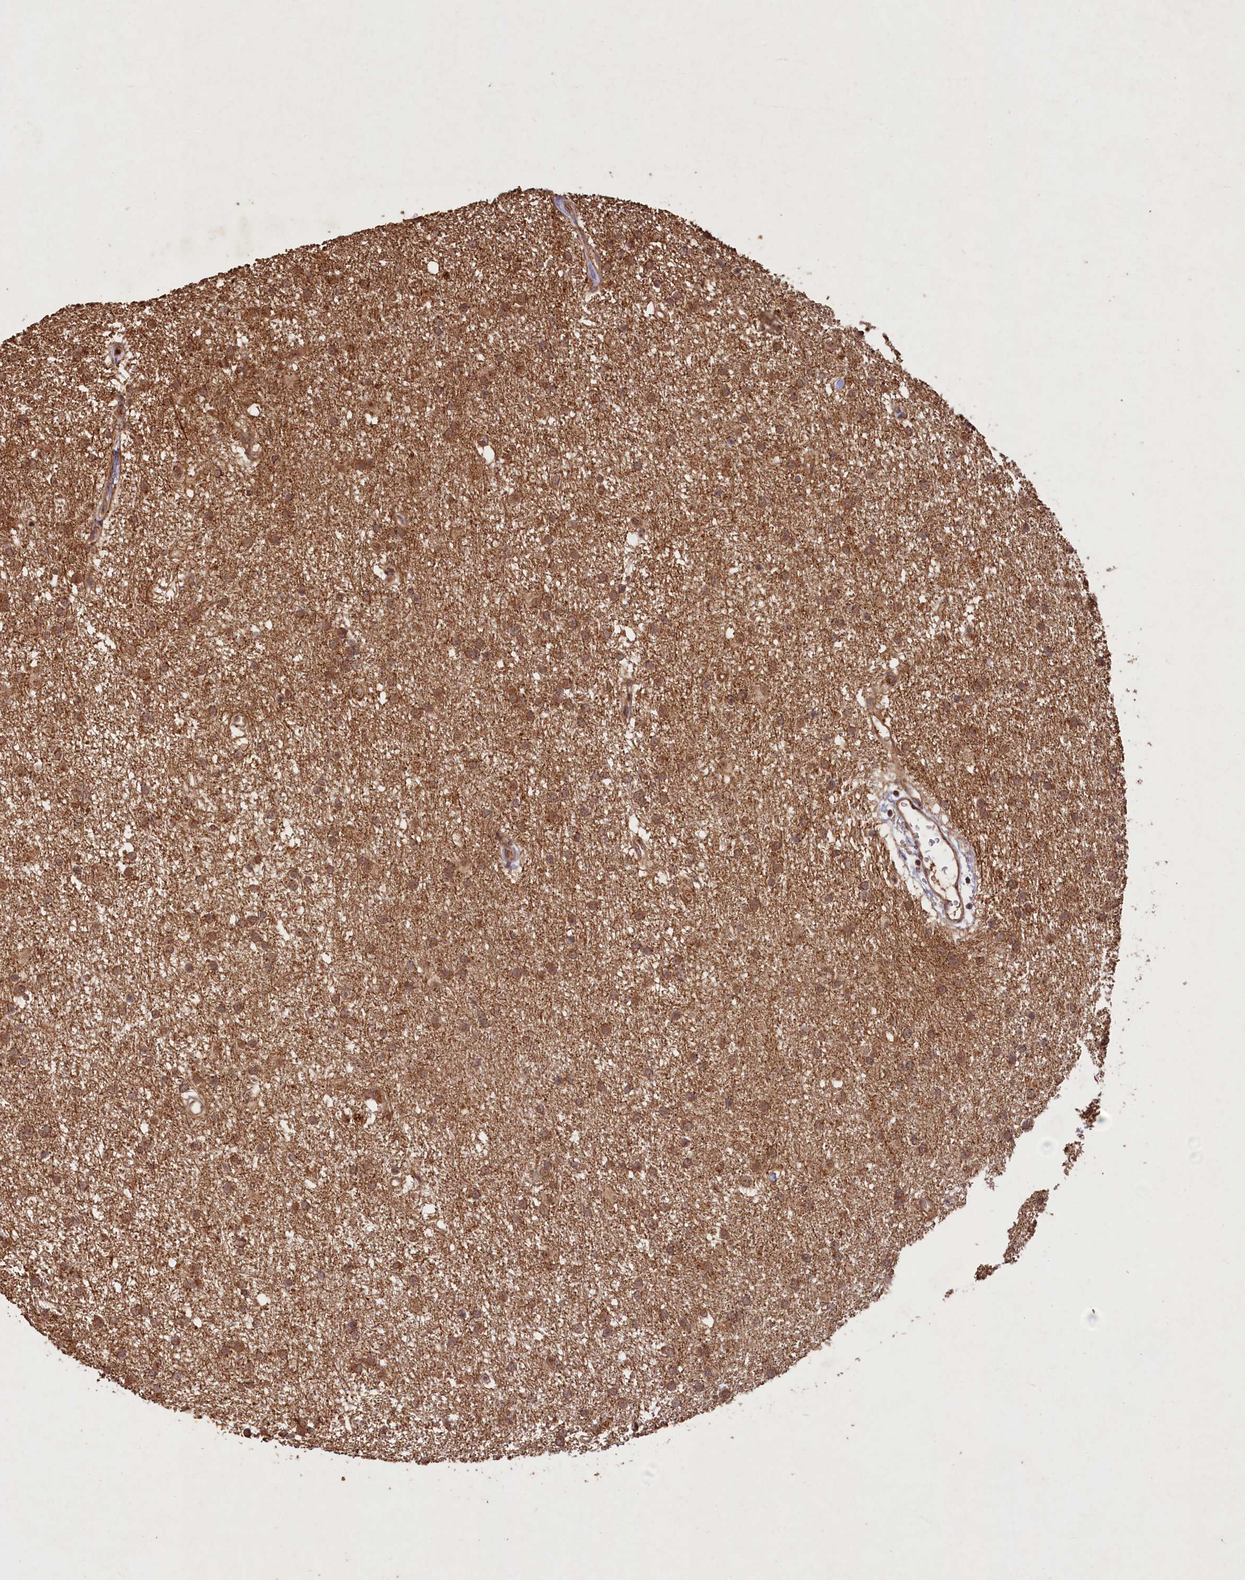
{"staining": {"intensity": "moderate", "quantity": ">75%", "location": "cytoplasmic/membranous,nuclear"}, "tissue": "glioma", "cell_type": "Tumor cells", "image_type": "cancer", "snomed": [{"axis": "morphology", "description": "Glioma, malignant, High grade"}, {"axis": "topography", "description": "Brain"}], "caption": "DAB immunohistochemical staining of high-grade glioma (malignant) shows moderate cytoplasmic/membranous and nuclear protein positivity in about >75% of tumor cells.", "gene": "SHPRH", "patient": {"sex": "male", "age": 77}}